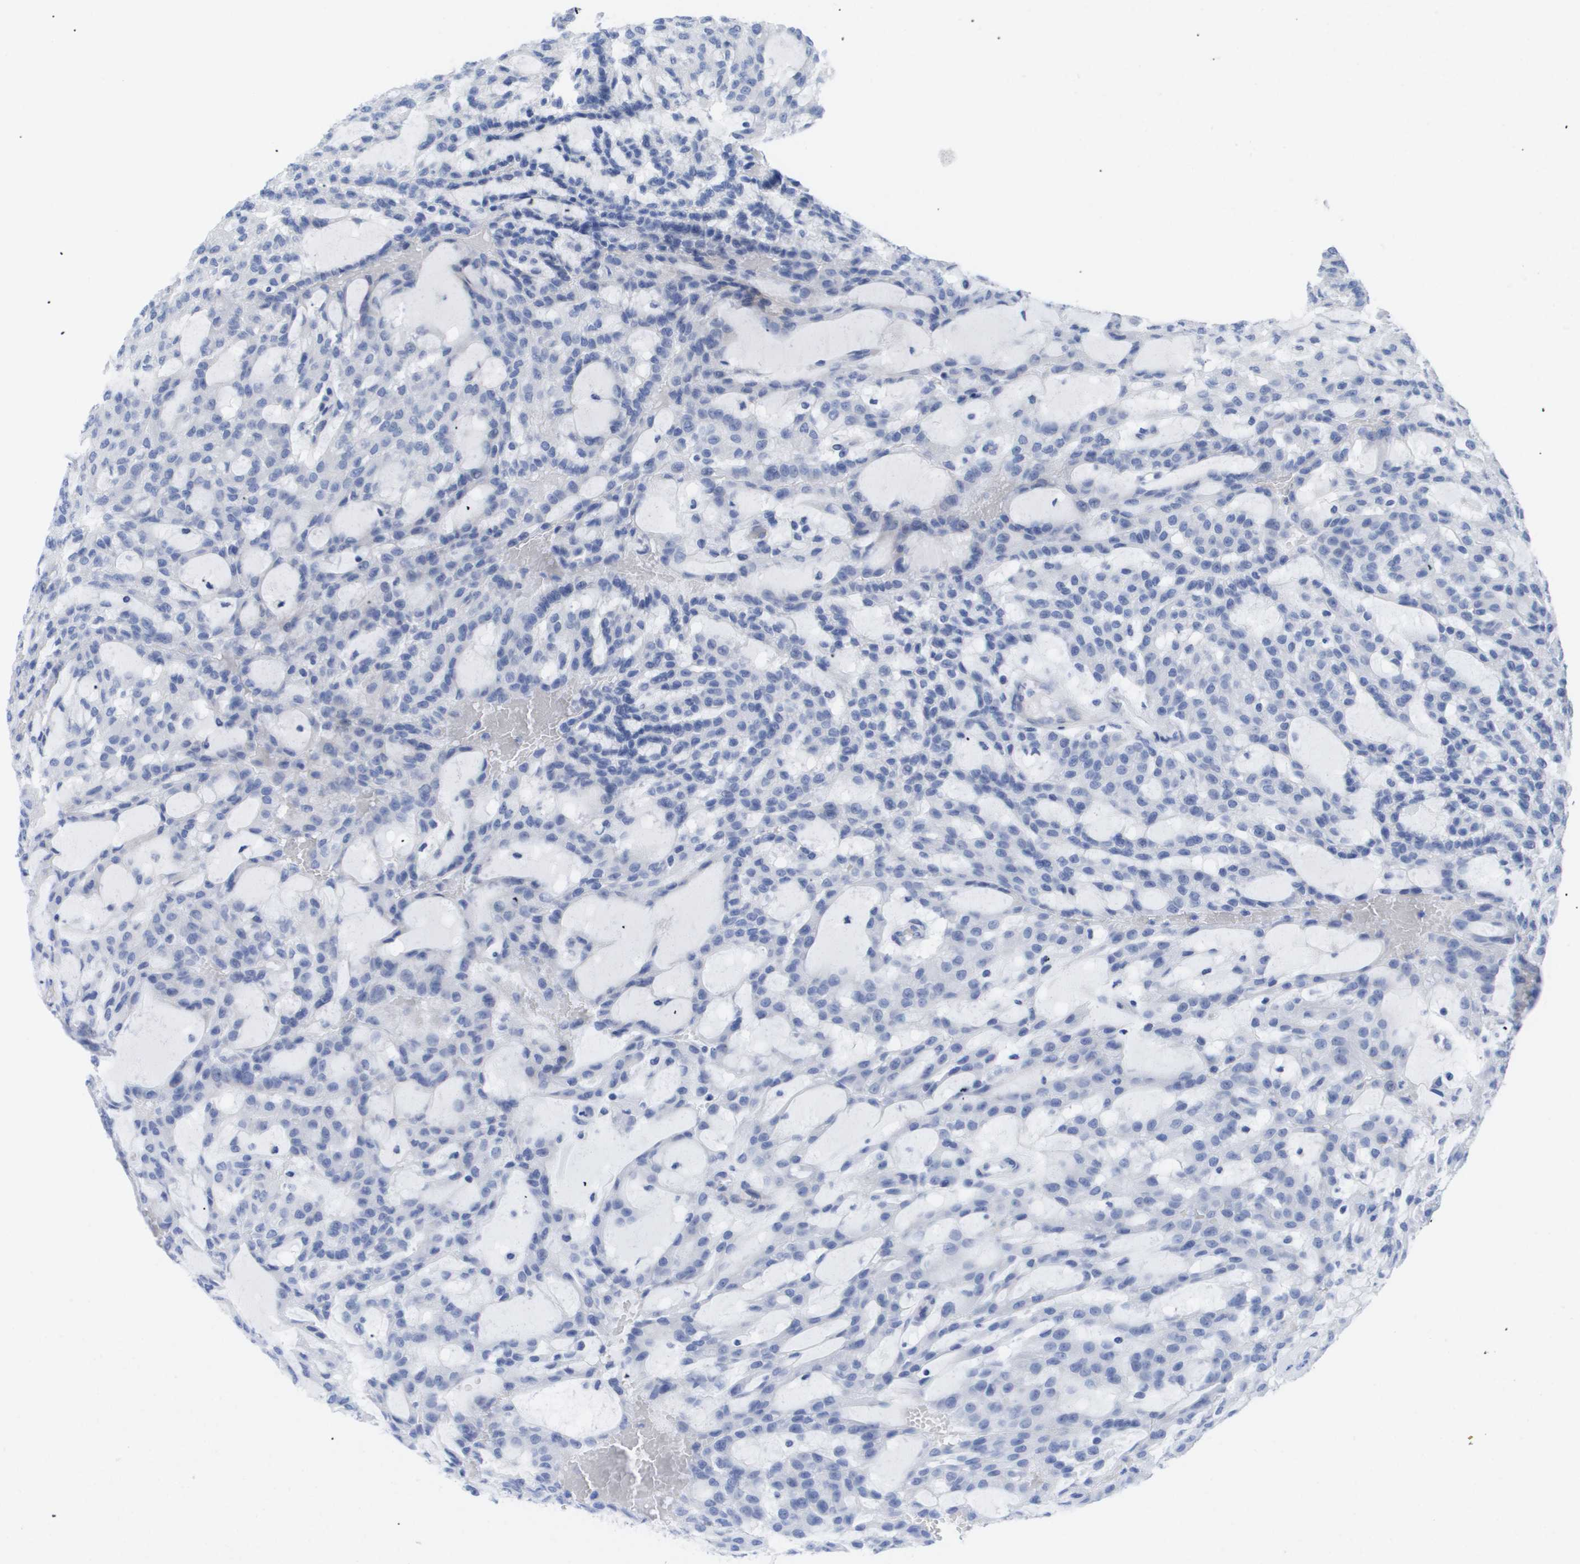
{"staining": {"intensity": "negative", "quantity": "none", "location": "none"}, "tissue": "renal cancer", "cell_type": "Tumor cells", "image_type": "cancer", "snomed": [{"axis": "morphology", "description": "Adenocarcinoma, NOS"}, {"axis": "topography", "description": "Kidney"}], "caption": "This is a image of immunohistochemistry (IHC) staining of renal cancer (adenocarcinoma), which shows no staining in tumor cells. Brightfield microscopy of immunohistochemistry (IHC) stained with DAB (brown) and hematoxylin (blue), captured at high magnification.", "gene": "CAV3", "patient": {"sex": "male", "age": 63}}